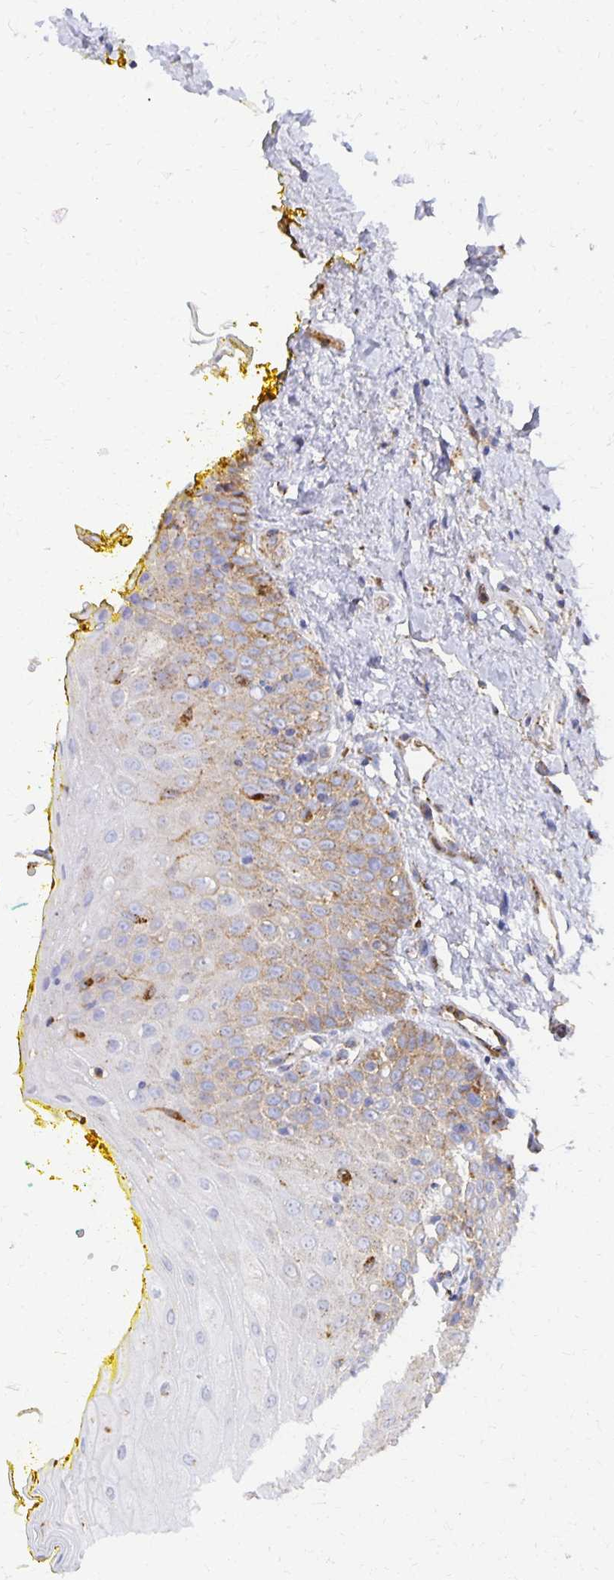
{"staining": {"intensity": "moderate", "quantity": "25%-75%", "location": "cytoplasmic/membranous"}, "tissue": "oral mucosa", "cell_type": "Squamous epithelial cells", "image_type": "normal", "snomed": [{"axis": "morphology", "description": "Normal tissue, NOS"}, {"axis": "morphology", "description": "Squamous cell carcinoma, NOS"}, {"axis": "topography", "description": "Oral tissue"}, {"axis": "topography", "description": "Head-Neck"}], "caption": "Immunohistochemistry (IHC) histopathology image of benign oral mucosa stained for a protein (brown), which exhibits medium levels of moderate cytoplasmic/membranous positivity in about 25%-75% of squamous epithelial cells.", "gene": "TAAR1", "patient": {"sex": "female", "age": 70}}